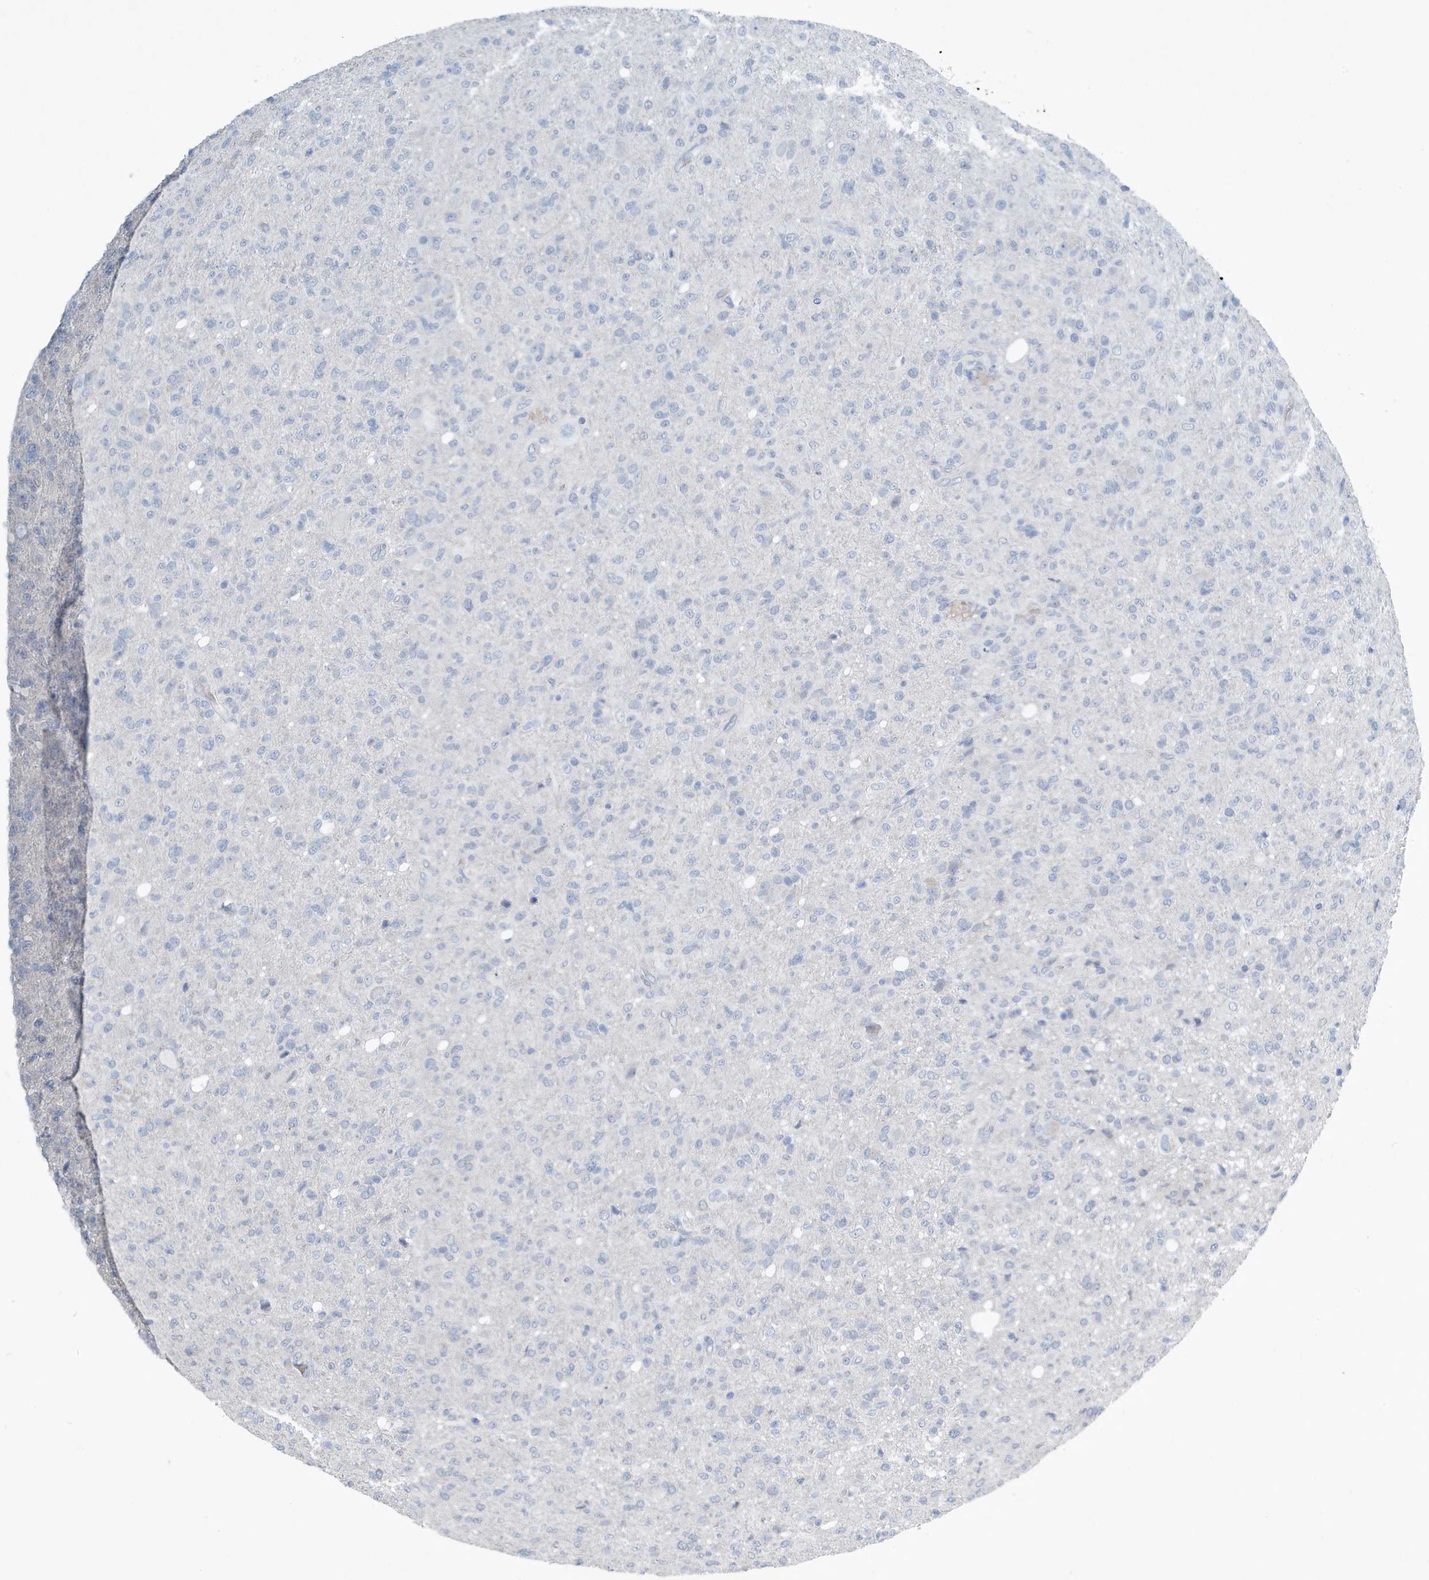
{"staining": {"intensity": "negative", "quantity": "none", "location": "none"}, "tissue": "glioma", "cell_type": "Tumor cells", "image_type": "cancer", "snomed": [{"axis": "morphology", "description": "Glioma, malignant, High grade"}, {"axis": "topography", "description": "Brain"}], "caption": "A high-resolution micrograph shows immunohistochemistry staining of glioma, which exhibits no significant positivity in tumor cells.", "gene": "UGT2B4", "patient": {"sex": "female", "age": 57}}